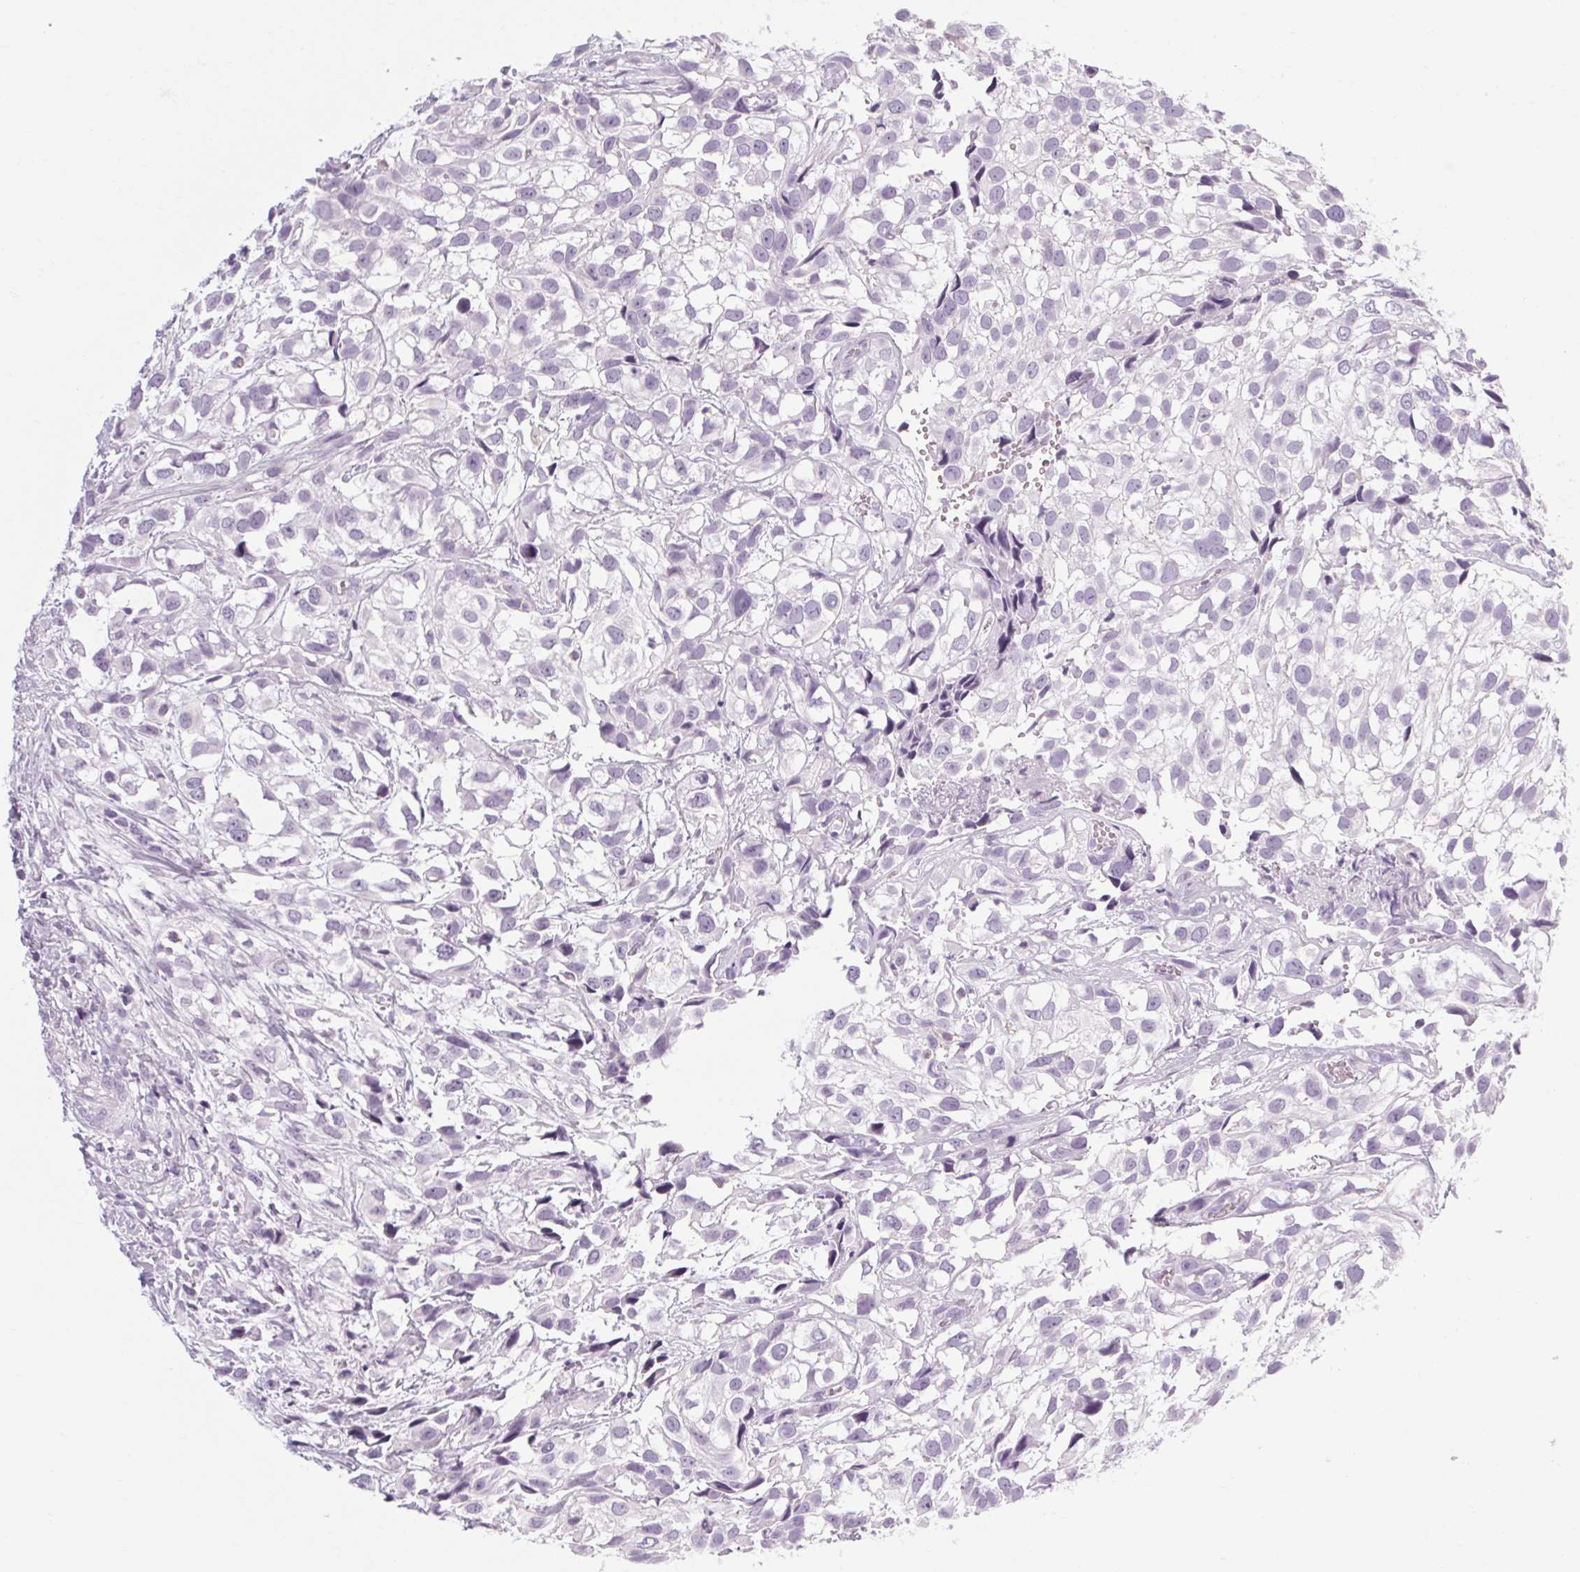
{"staining": {"intensity": "negative", "quantity": "none", "location": "none"}, "tissue": "urothelial cancer", "cell_type": "Tumor cells", "image_type": "cancer", "snomed": [{"axis": "morphology", "description": "Urothelial carcinoma, High grade"}, {"axis": "topography", "description": "Urinary bladder"}], "caption": "High-grade urothelial carcinoma stained for a protein using IHC shows no staining tumor cells.", "gene": "POMC", "patient": {"sex": "male", "age": 56}}